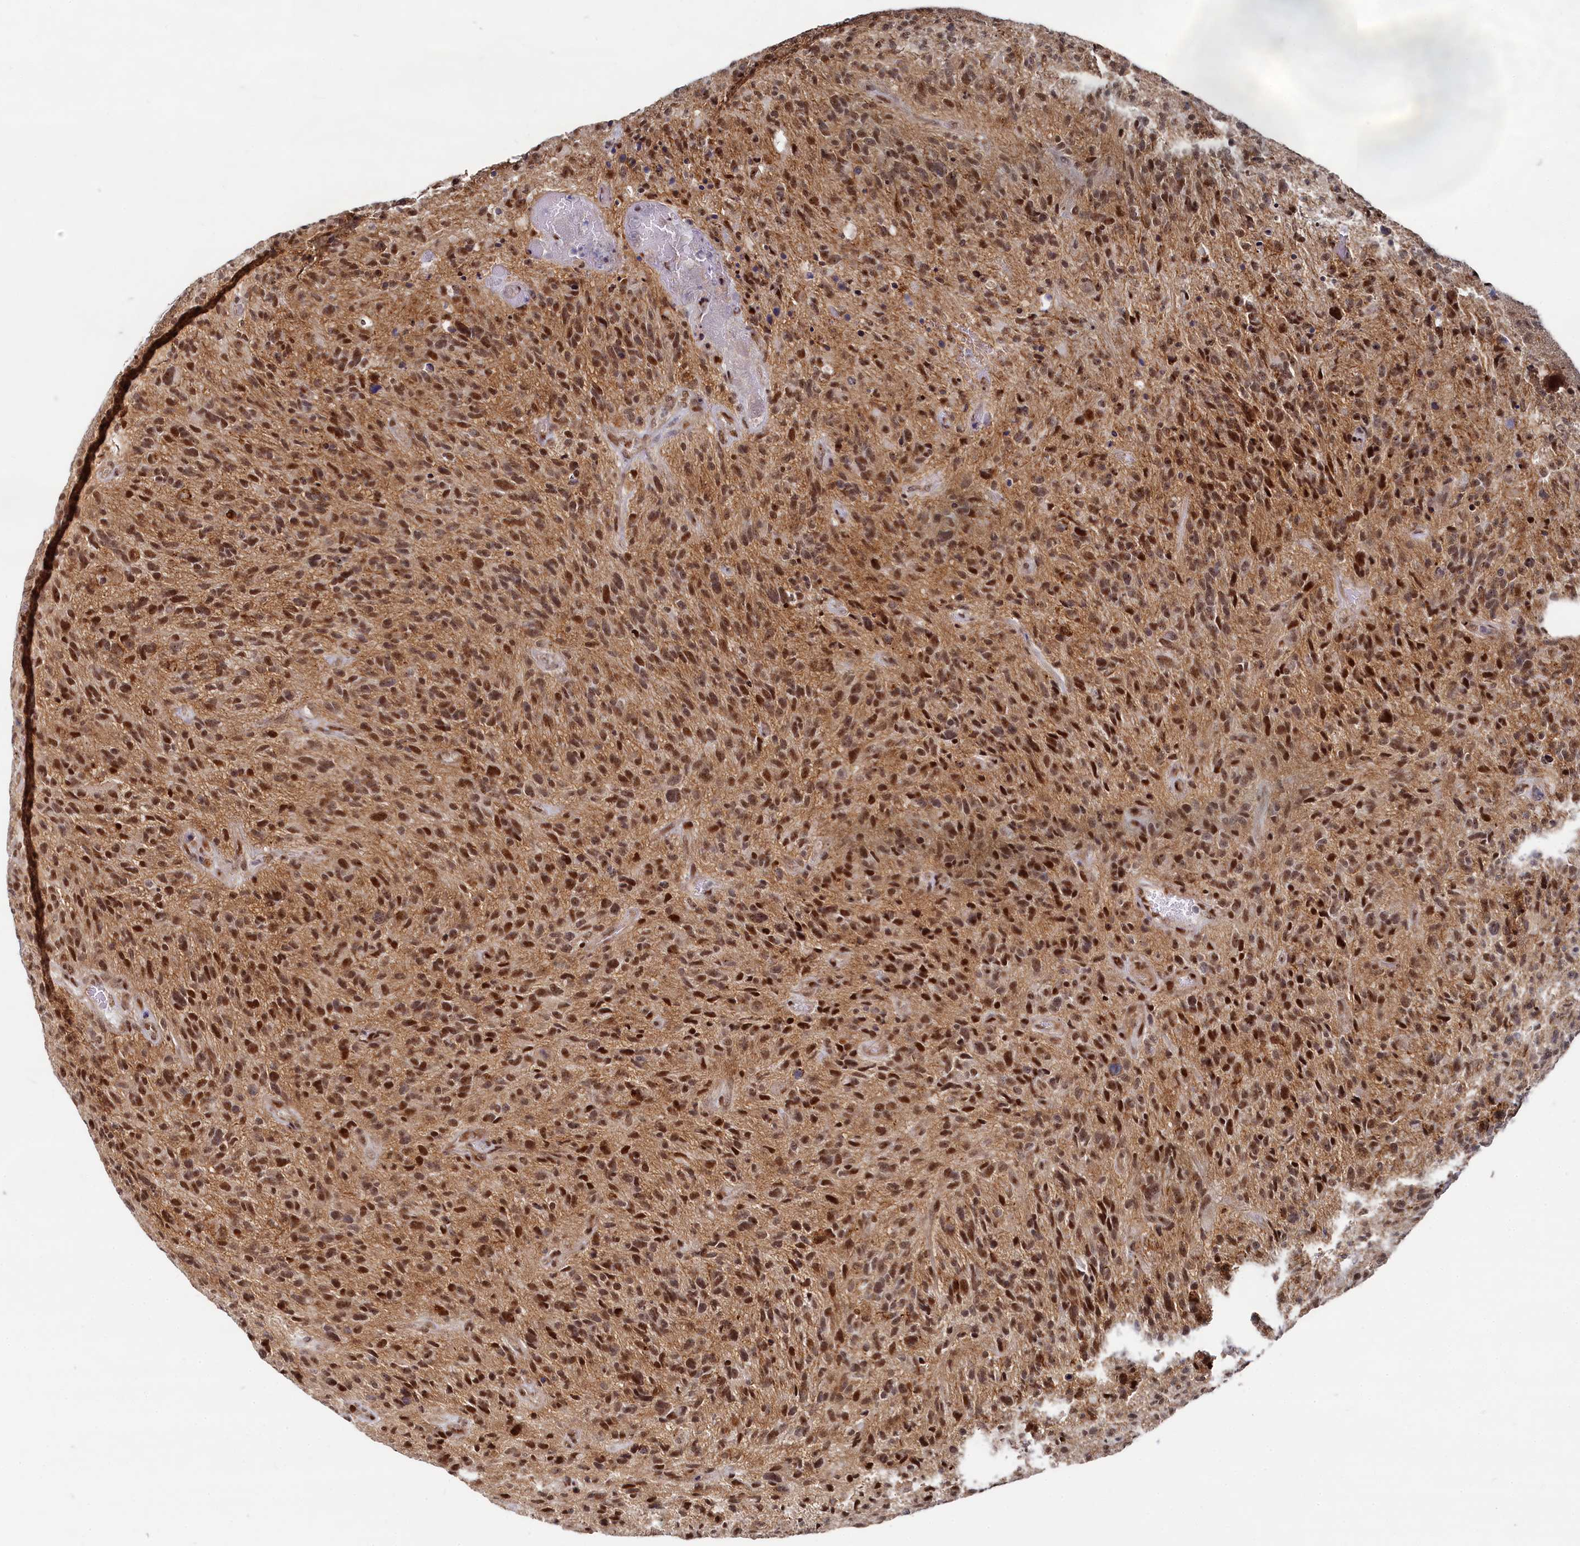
{"staining": {"intensity": "strong", "quantity": ">75%", "location": "nuclear"}, "tissue": "glioma", "cell_type": "Tumor cells", "image_type": "cancer", "snomed": [{"axis": "morphology", "description": "Glioma, malignant, High grade"}, {"axis": "topography", "description": "Brain"}], "caption": "An image of human glioma stained for a protein shows strong nuclear brown staining in tumor cells.", "gene": "BUB3", "patient": {"sex": "male", "age": 47}}